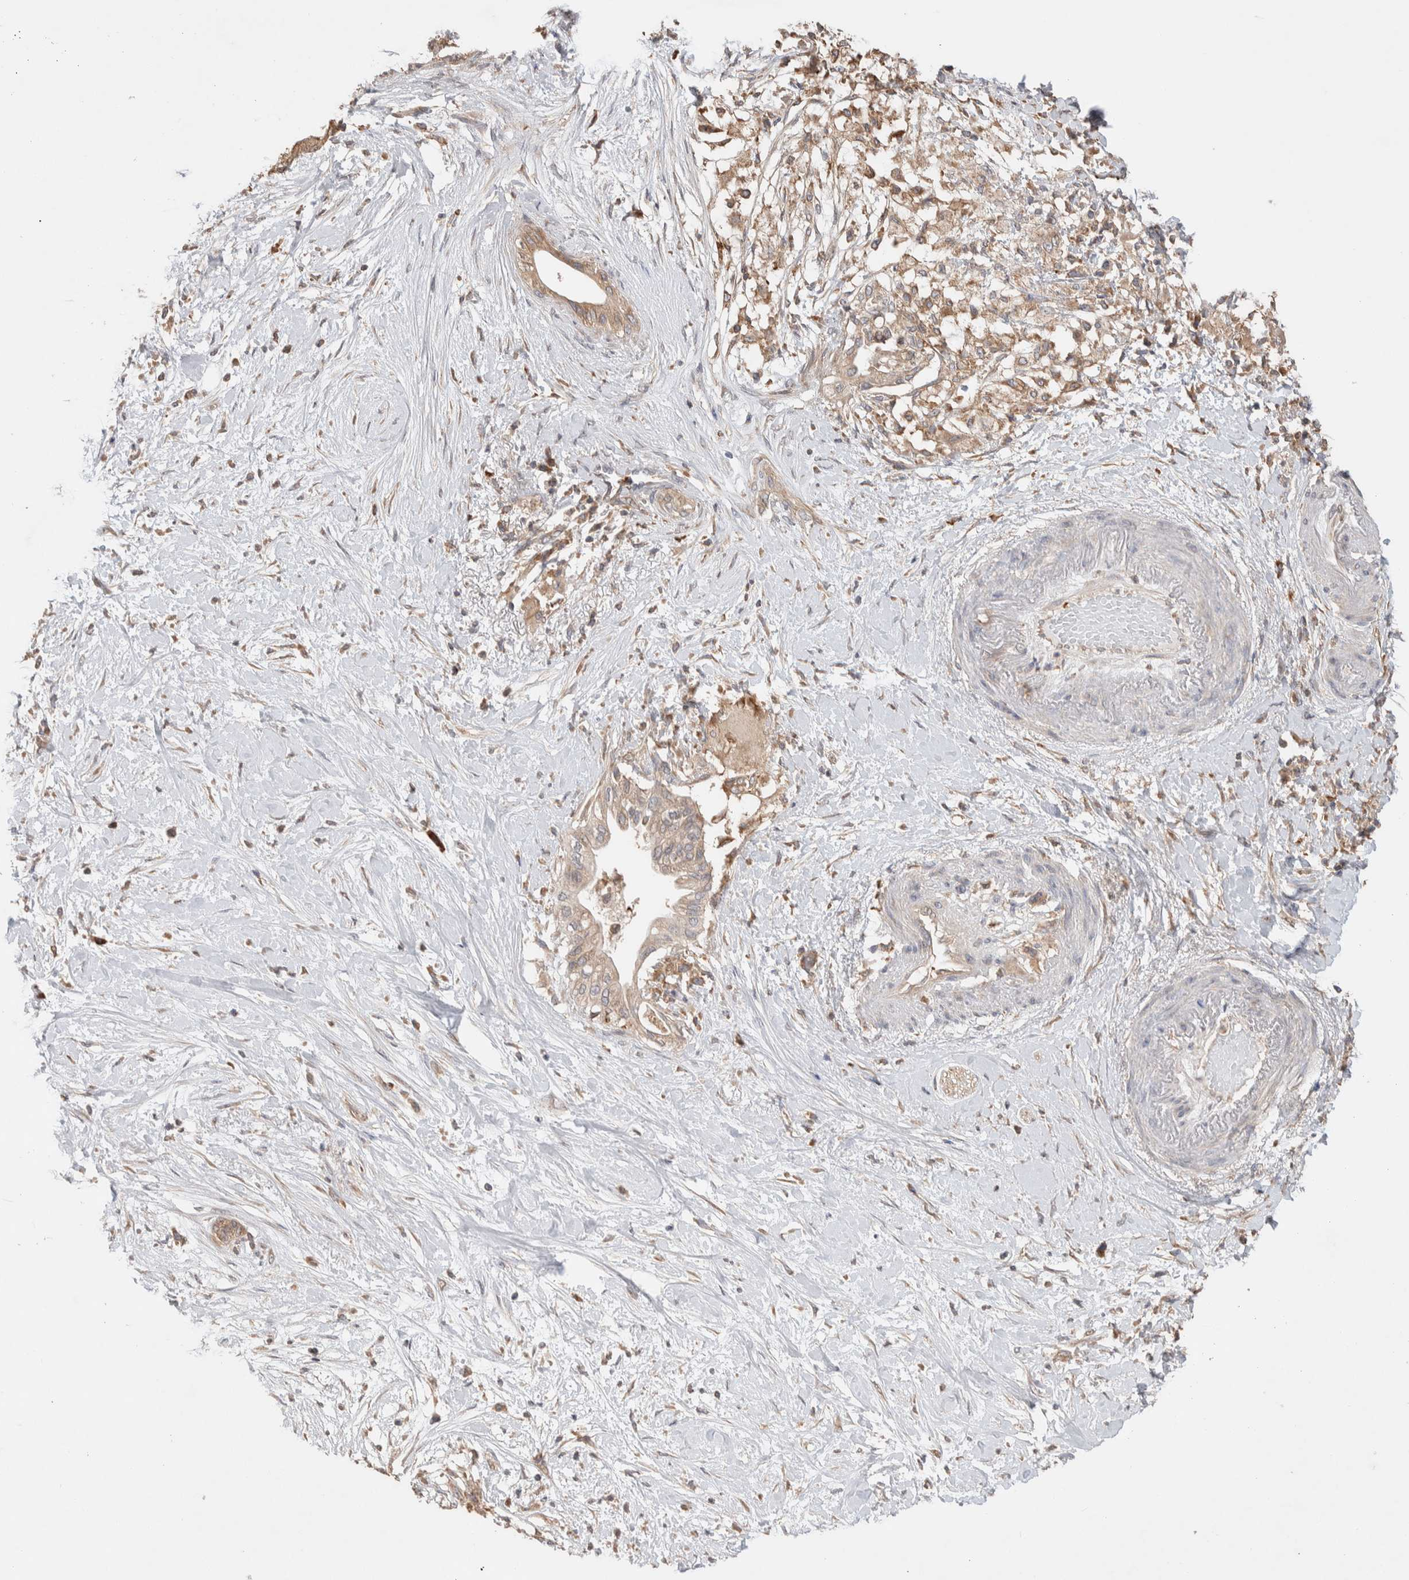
{"staining": {"intensity": "weak", "quantity": ">75%", "location": "cytoplasmic/membranous"}, "tissue": "pancreatic cancer", "cell_type": "Tumor cells", "image_type": "cancer", "snomed": [{"axis": "morphology", "description": "Normal tissue, NOS"}, {"axis": "morphology", "description": "Adenocarcinoma, NOS"}, {"axis": "topography", "description": "Pancreas"}, {"axis": "topography", "description": "Duodenum"}], "caption": "Protein staining of pancreatic cancer (adenocarcinoma) tissue demonstrates weak cytoplasmic/membranous positivity in approximately >75% of tumor cells.", "gene": "DEPTOR", "patient": {"sex": "female", "age": 60}}